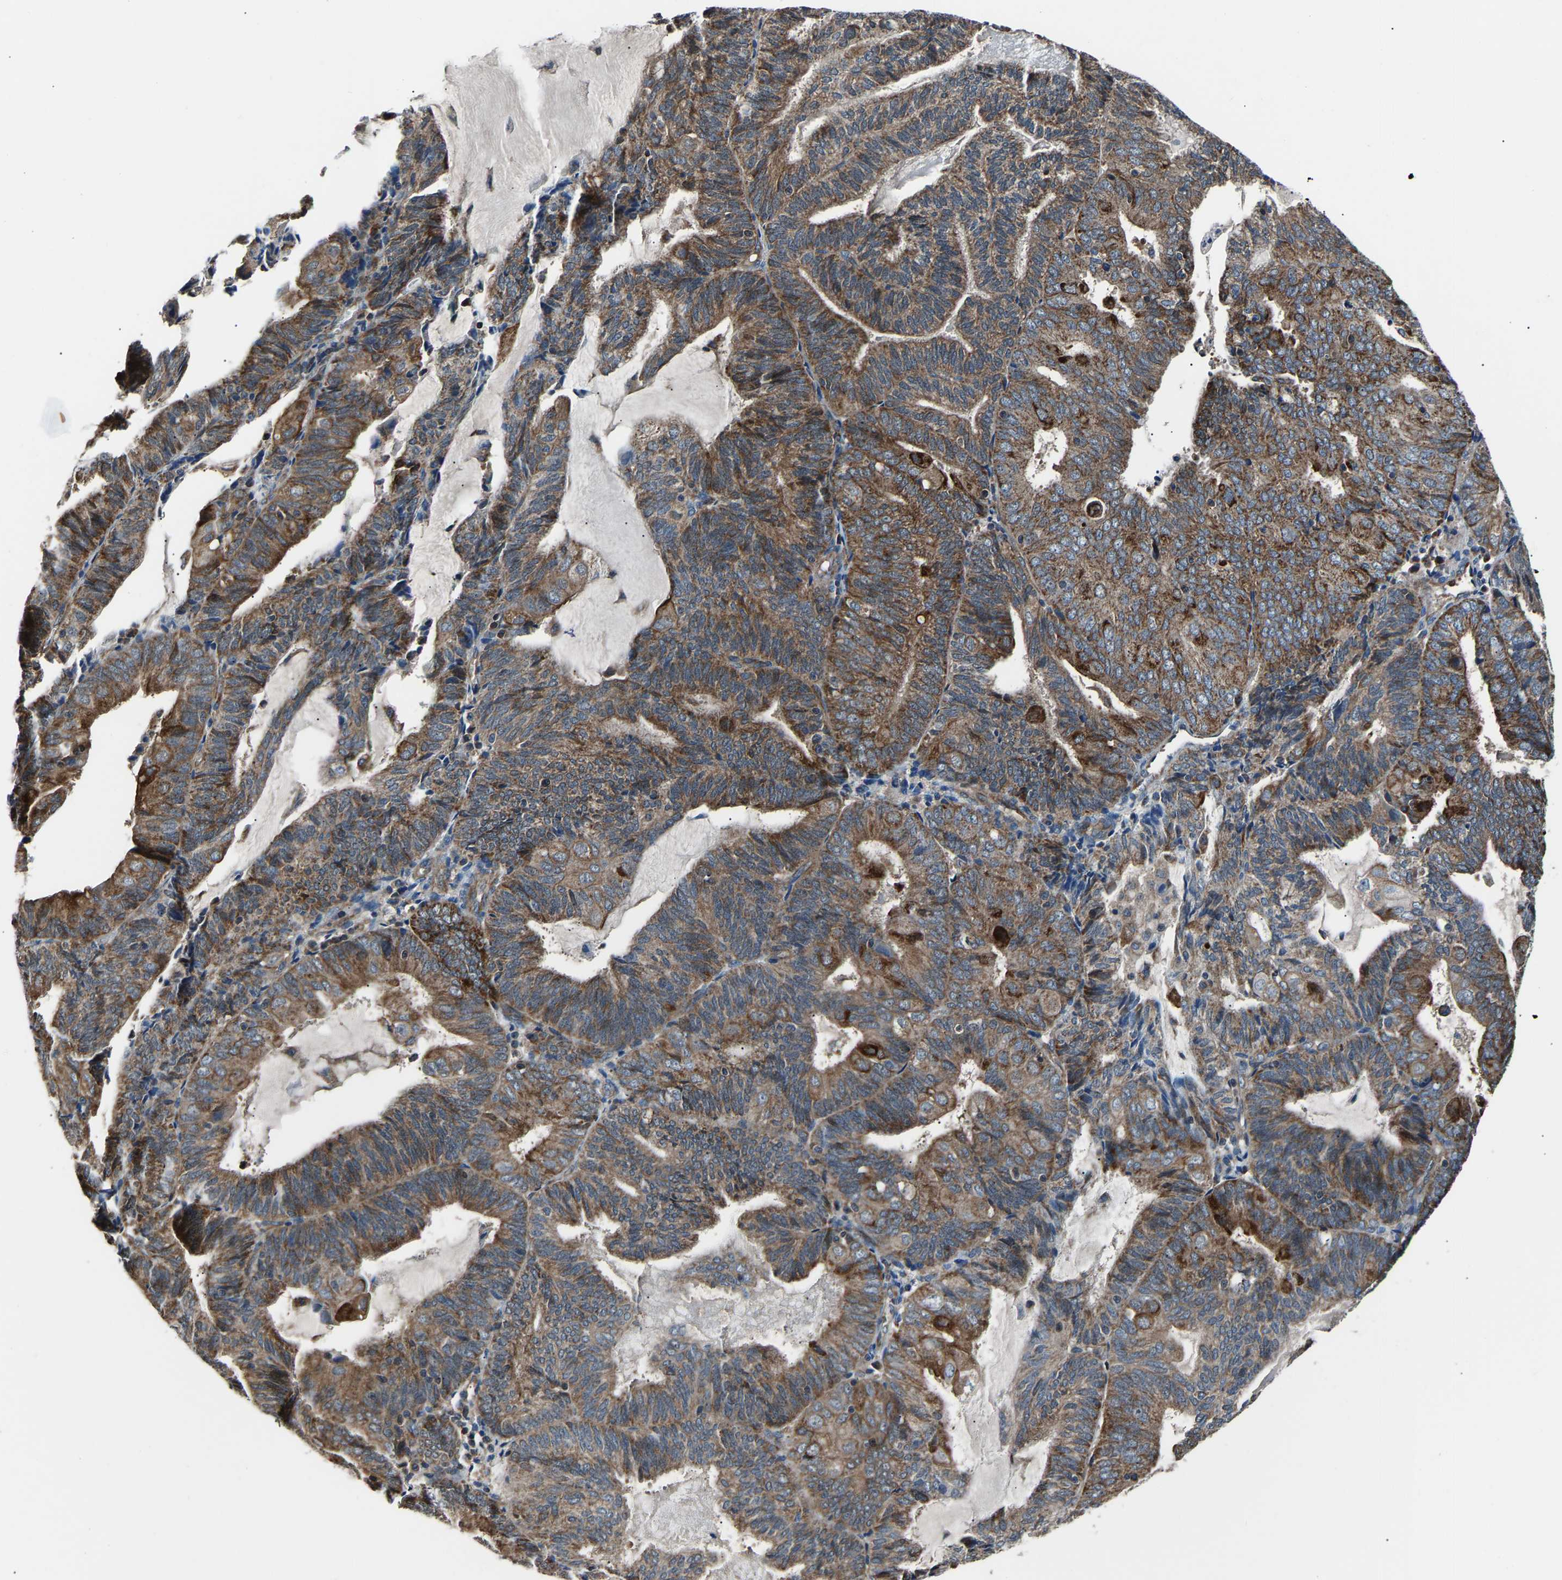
{"staining": {"intensity": "strong", "quantity": ">75%", "location": "cytoplasmic/membranous"}, "tissue": "endometrial cancer", "cell_type": "Tumor cells", "image_type": "cancer", "snomed": [{"axis": "morphology", "description": "Adenocarcinoma, NOS"}, {"axis": "topography", "description": "Endometrium"}], "caption": "The micrograph reveals immunohistochemical staining of endometrial cancer (adenocarcinoma). There is strong cytoplasmic/membranous staining is identified in about >75% of tumor cells.", "gene": "GGCT", "patient": {"sex": "female", "age": 81}}